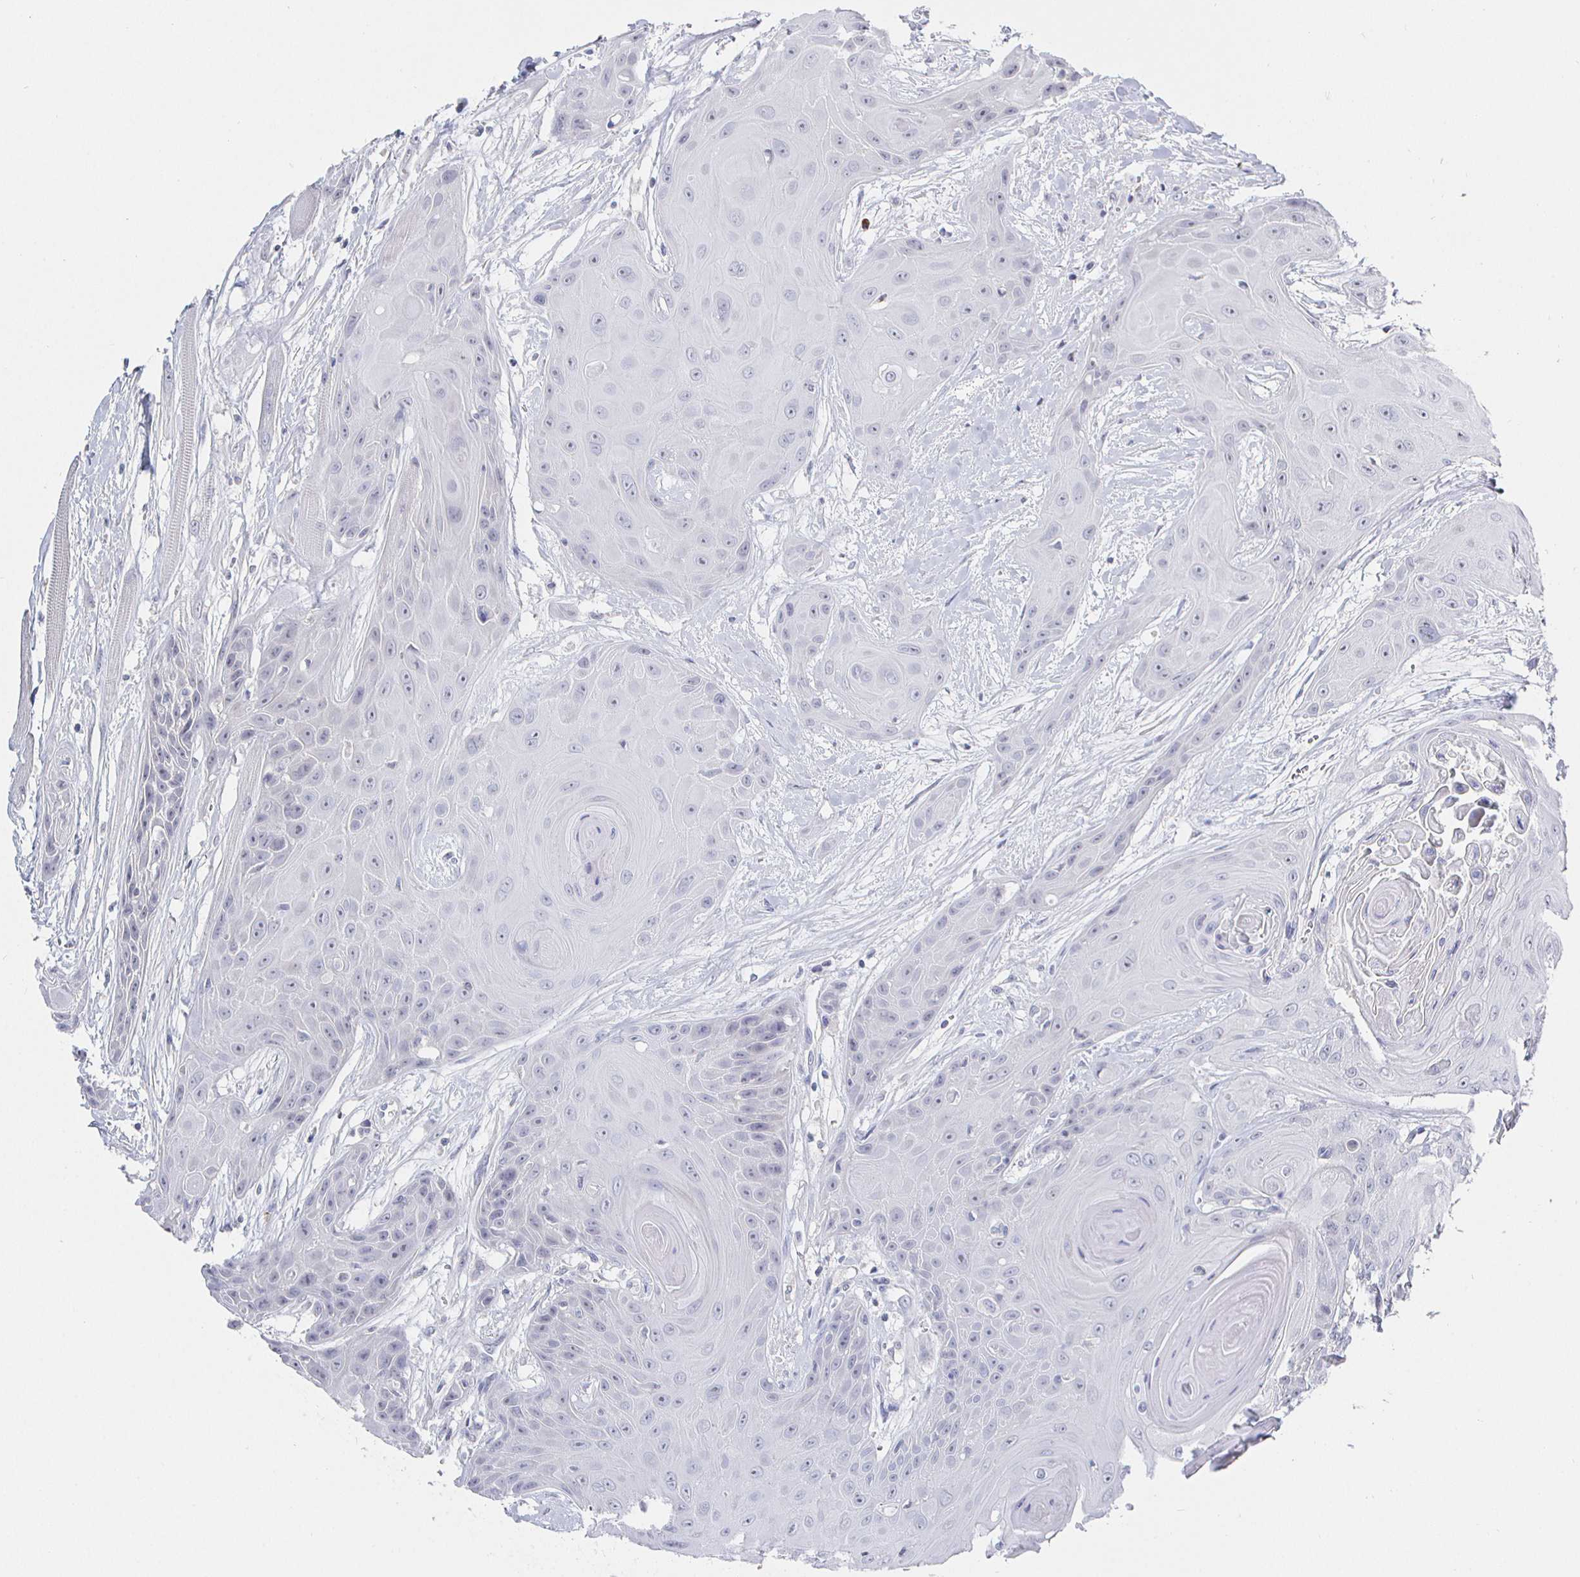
{"staining": {"intensity": "negative", "quantity": "none", "location": "none"}, "tissue": "head and neck cancer", "cell_type": "Tumor cells", "image_type": "cancer", "snomed": [{"axis": "morphology", "description": "Squamous cell carcinoma, NOS"}, {"axis": "topography", "description": "Head-Neck"}], "caption": "The photomicrograph exhibits no staining of tumor cells in head and neck cancer. (Brightfield microscopy of DAB (3,3'-diaminobenzidine) immunohistochemistry at high magnification).", "gene": "LRRC23", "patient": {"sex": "female", "age": 73}}